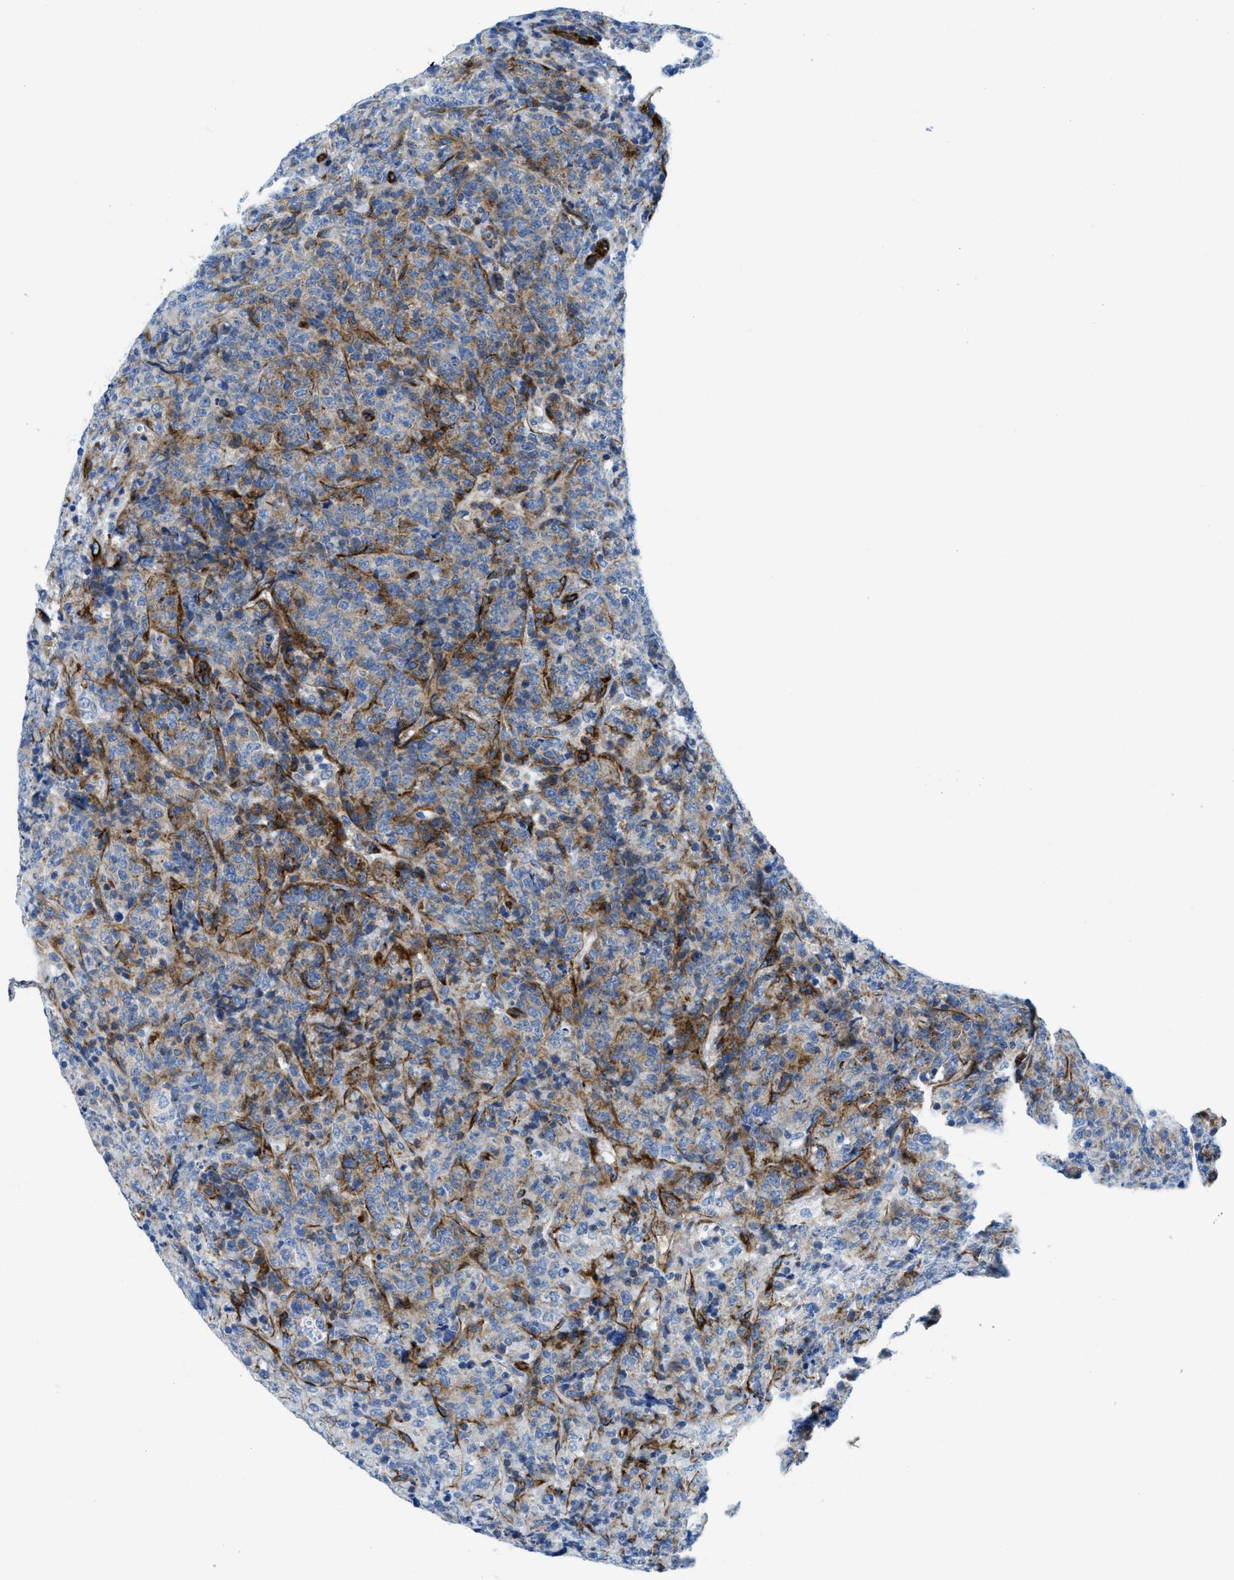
{"staining": {"intensity": "weak", "quantity": "25%-75%", "location": "cytoplasmic/membranous"}, "tissue": "lymphoma", "cell_type": "Tumor cells", "image_type": "cancer", "snomed": [{"axis": "morphology", "description": "Malignant lymphoma, non-Hodgkin's type, High grade"}, {"axis": "topography", "description": "Tonsil"}], "caption": "High-power microscopy captured an IHC image of lymphoma, revealing weak cytoplasmic/membranous expression in approximately 25%-75% of tumor cells. Nuclei are stained in blue.", "gene": "CUTA", "patient": {"sex": "female", "age": 36}}